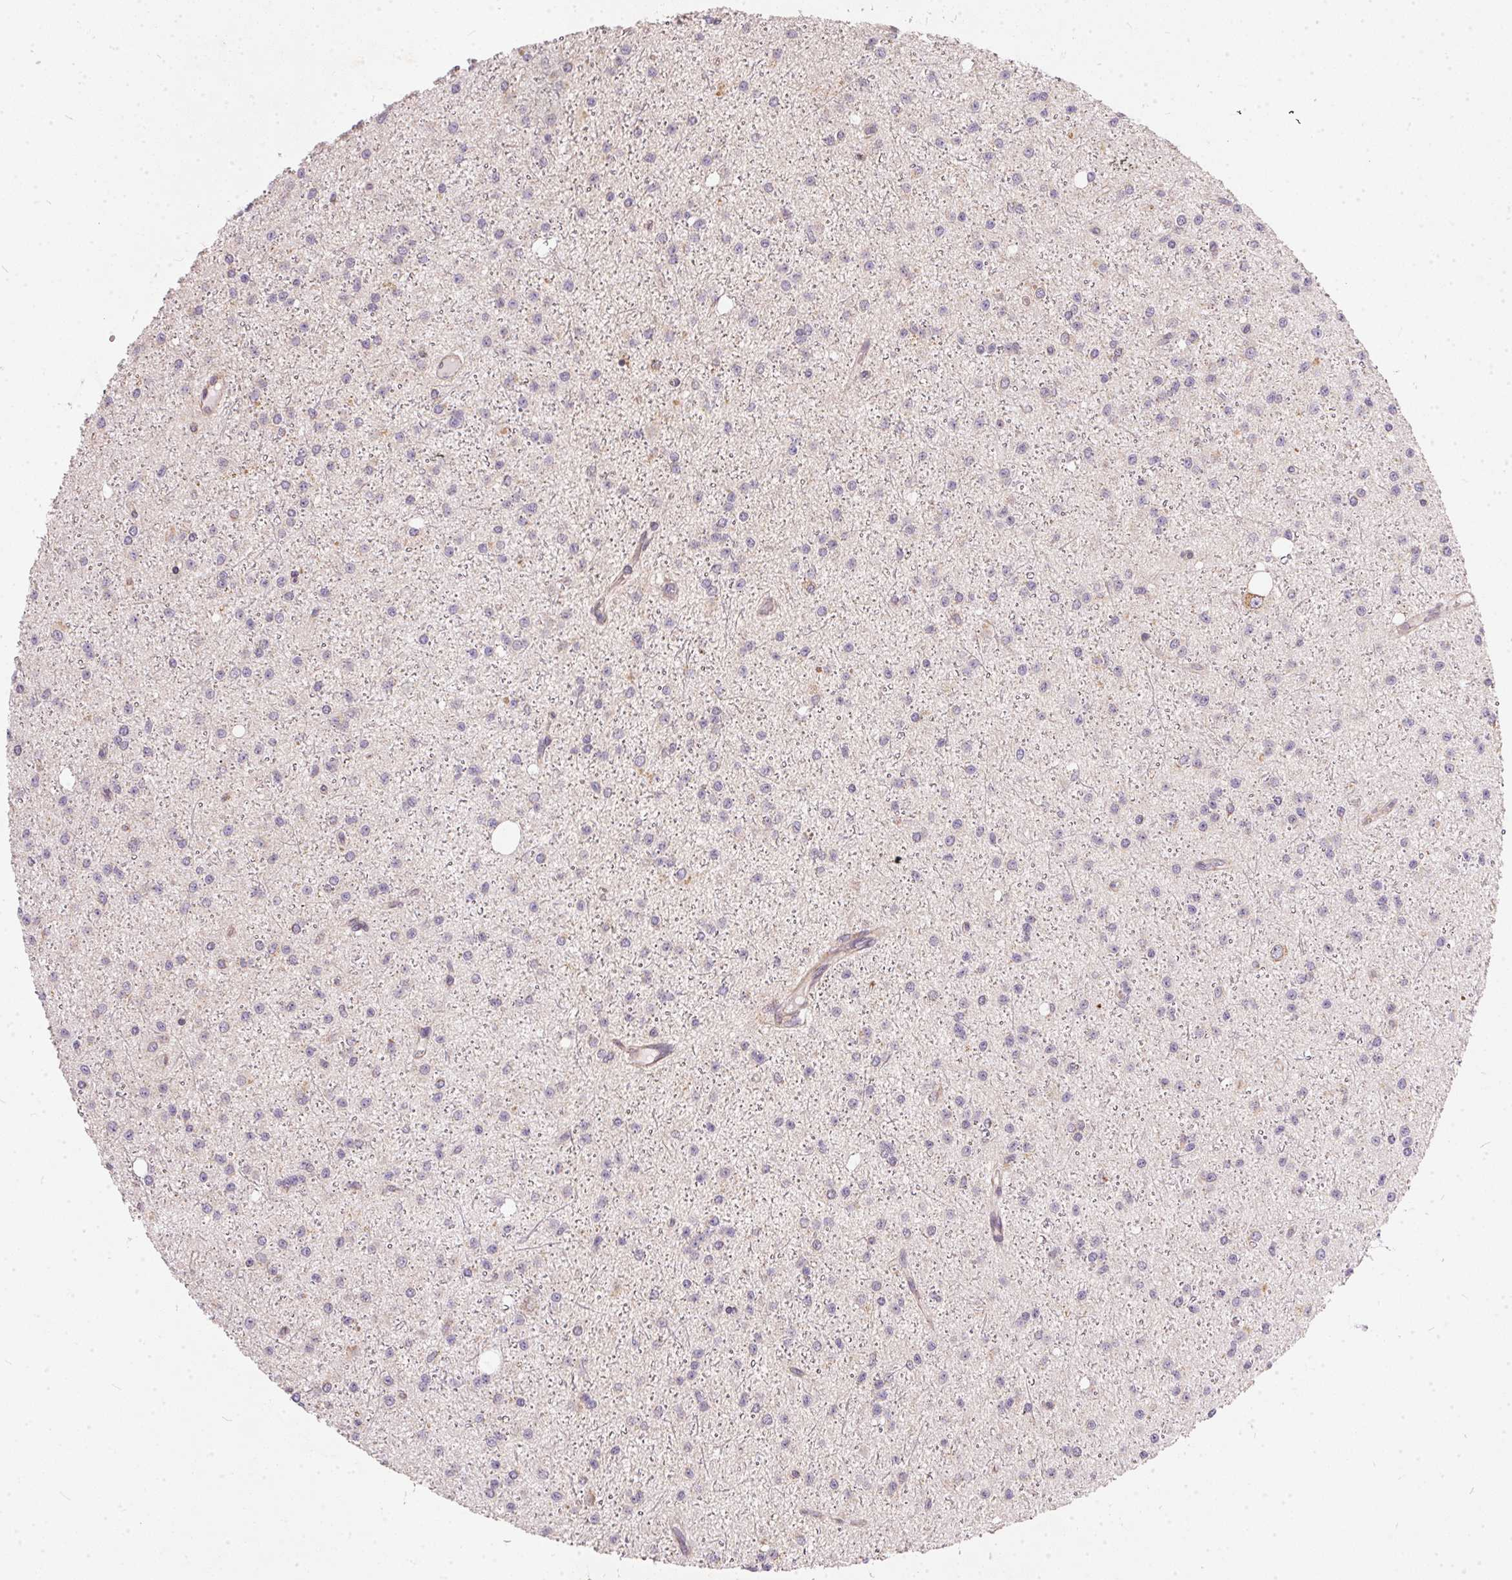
{"staining": {"intensity": "negative", "quantity": "none", "location": "none"}, "tissue": "glioma", "cell_type": "Tumor cells", "image_type": "cancer", "snomed": [{"axis": "morphology", "description": "Glioma, malignant, Low grade"}, {"axis": "topography", "description": "Brain"}], "caption": "Human malignant glioma (low-grade) stained for a protein using immunohistochemistry demonstrates no positivity in tumor cells.", "gene": "VWA5B2", "patient": {"sex": "male", "age": 27}}